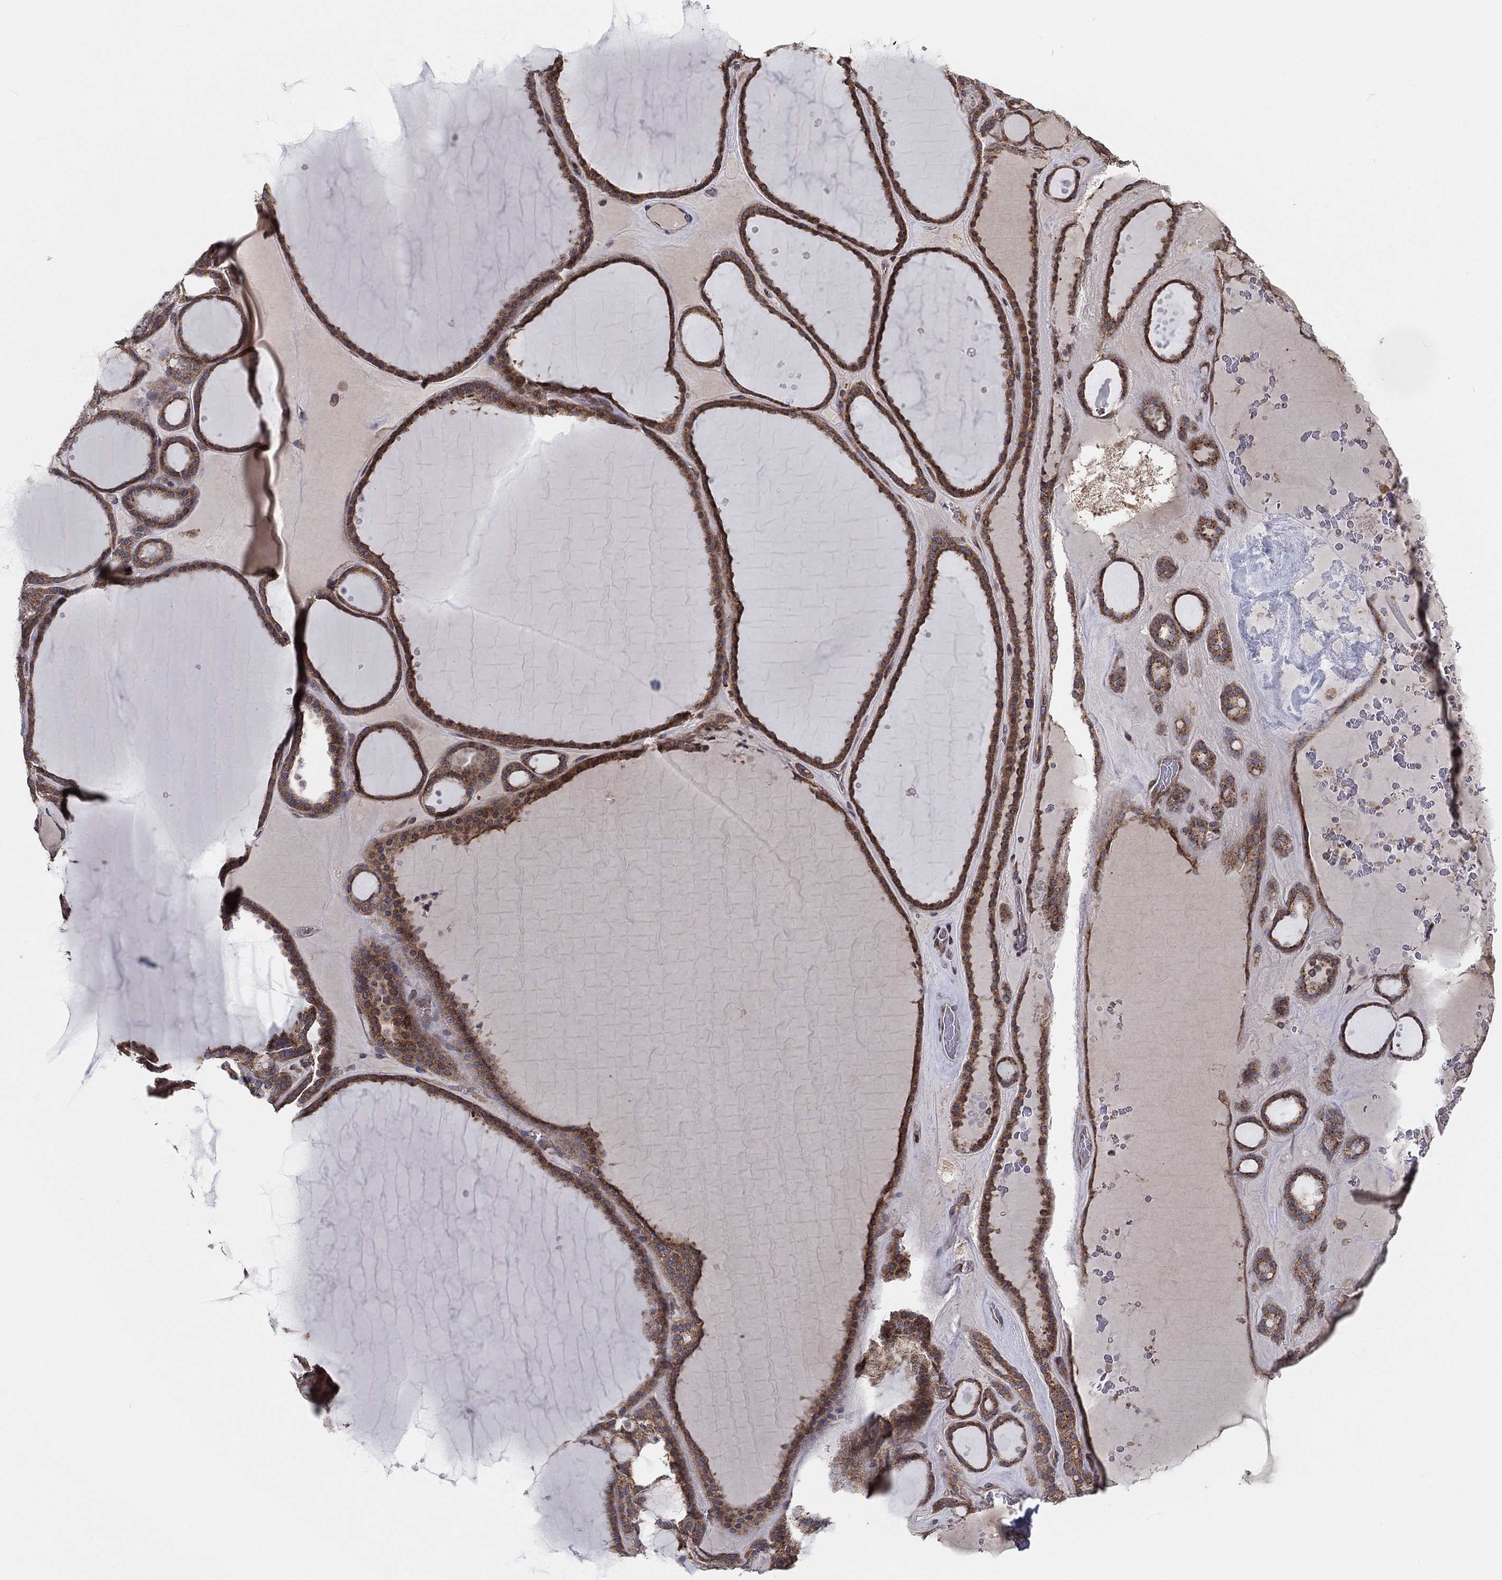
{"staining": {"intensity": "strong", "quantity": "25%-75%", "location": "cytoplasmic/membranous"}, "tissue": "thyroid gland", "cell_type": "Glandular cells", "image_type": "normal", "snomed": [{"axis": "morphology", "description": "Normal tissue, NOS"}, {"axis": "topography", "description": "Thyroid gland"}], "caption": "Human thyroid gland stained for a protein (brown) displays strong cytoplasmic/membranous positive staining in approximately 25%-75% of glandular cells.", "gene": "EIF2B5", "patient": {"sex": "male", "age": 63}}